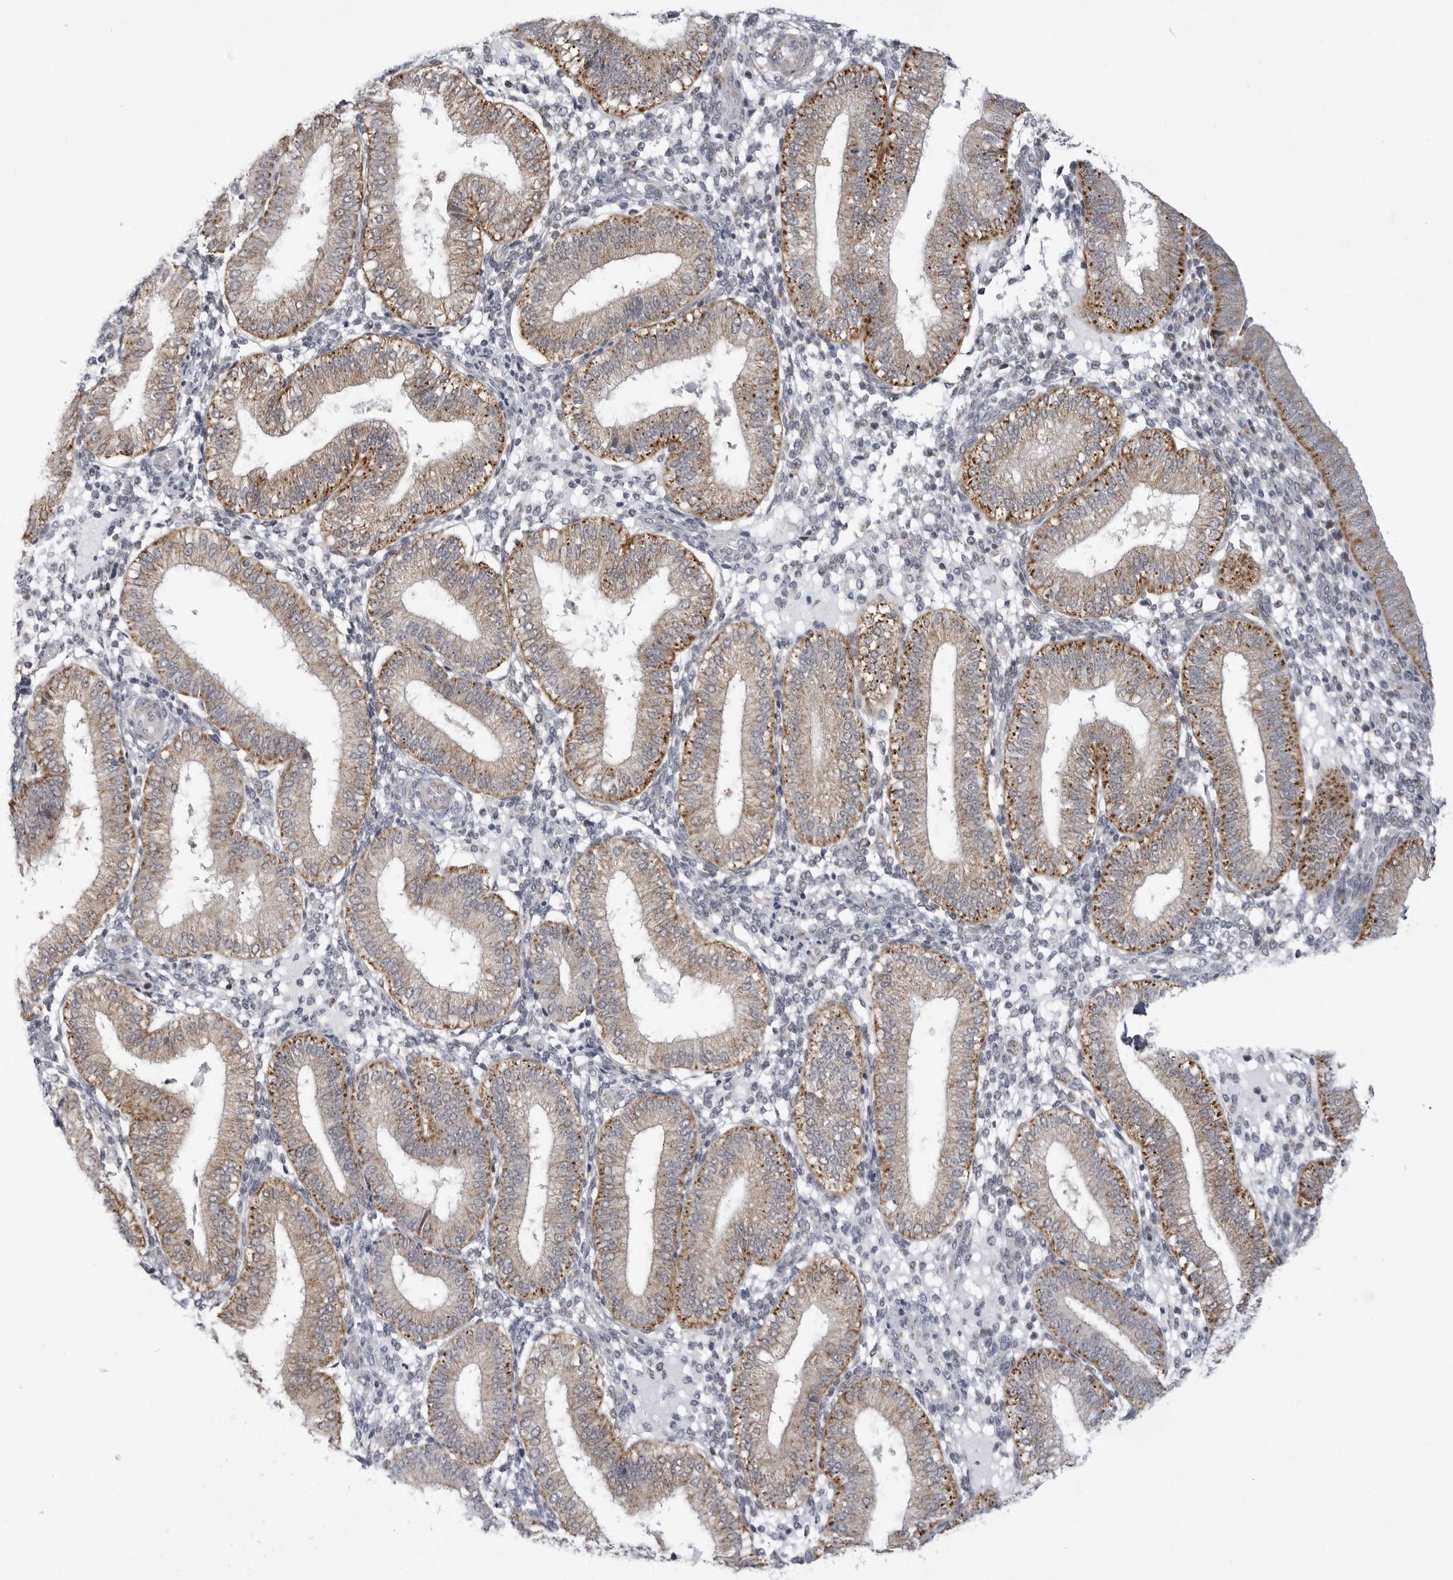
{"staining": {"intensity": "negative", "quantity": "none", "location": "none"}, "tissue": "endometrium", "cell_type": "Cells in endometrial stroma", "image_type": "normal", "snomed": [{"axis": "morphology", "description": "Normal tissue, NOS"}, {"axis": "topography", "description": "Endometrium"}], "caption": "Image shows no protein positivity in cells in endometrial stroma of benign endometrium.", "gene": "FH", "patient": {"sex": "female", "age": 39}}